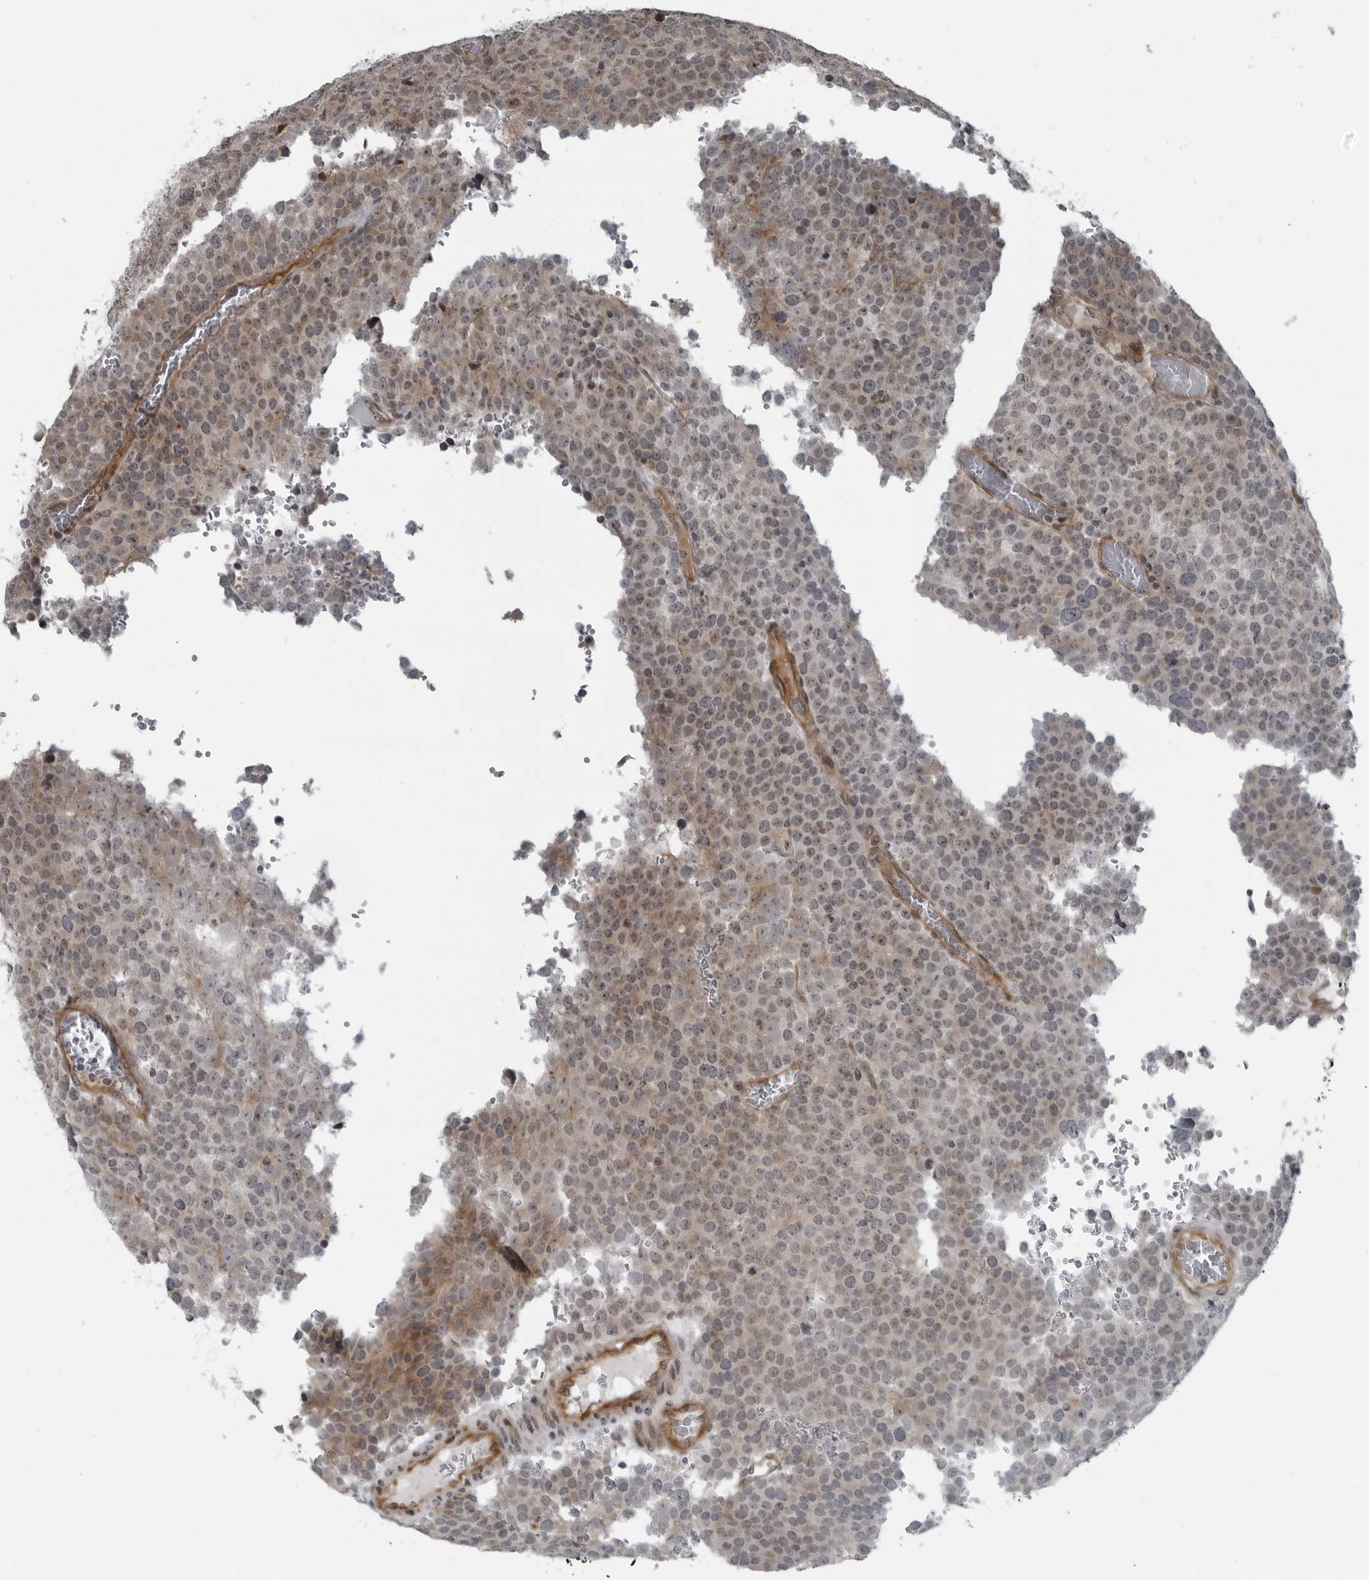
{"staining": {"intensity": "weak", "quantity": "25%-75%", "location": "cytoplasmic/membranous,nuclear"}, "tissue": "testis cancer", "cell_type": "Tumor cells", "image_type": "cancer", "snomed": [{"axis": "morphology", "description": "Seminoma, NOS"}, {"axis": "topography", "description": "Testis"}], "caption": "Protein expression analysis of testis cancer displays weak cytoplasmic/membranous and nuclear expression in approximately 25%-75% of tumor cells. The protein is shown in brown color, while the nuclei are stained blue.", "gene": "FAM102B", "patient": {"sex": "male", "age": 71}}